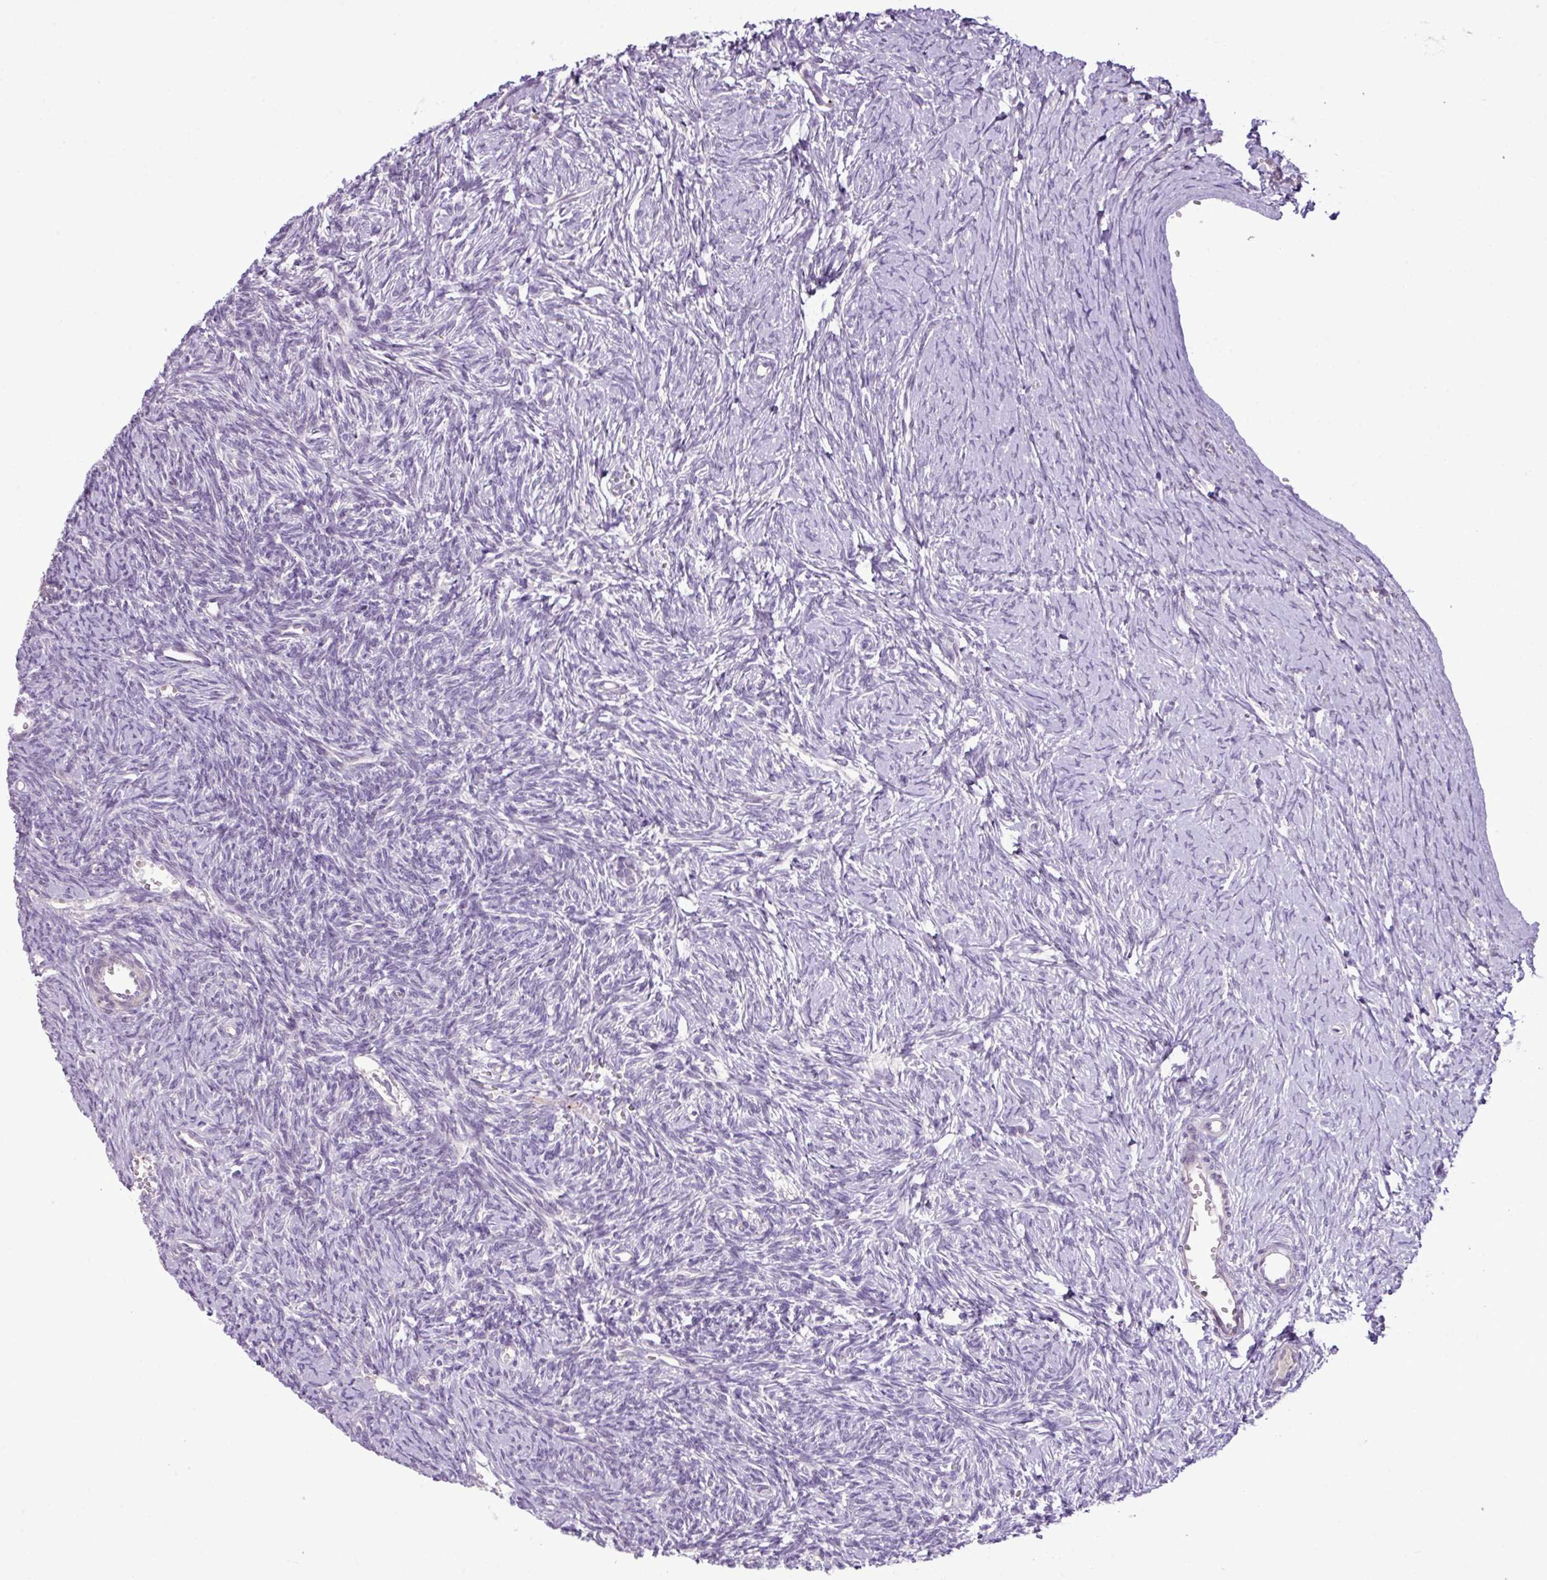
{"staining": {"intensity": "negative", "quantity": "none", "location": "none"}, "tissue": "ovary", "cell_type": "Follicle cells", "image_type": "normal", "snomed": [{"axis": "morphology", "description": "Normal tissue, NOS"}, {"axis": "topography", "description": "Ovary"}], "caption": "Protein analysis of benign ovary exhibits no significant staining in follicle cells.", "gene": "DNAJB13", "patient": {"sex": "female", "age": 39}}